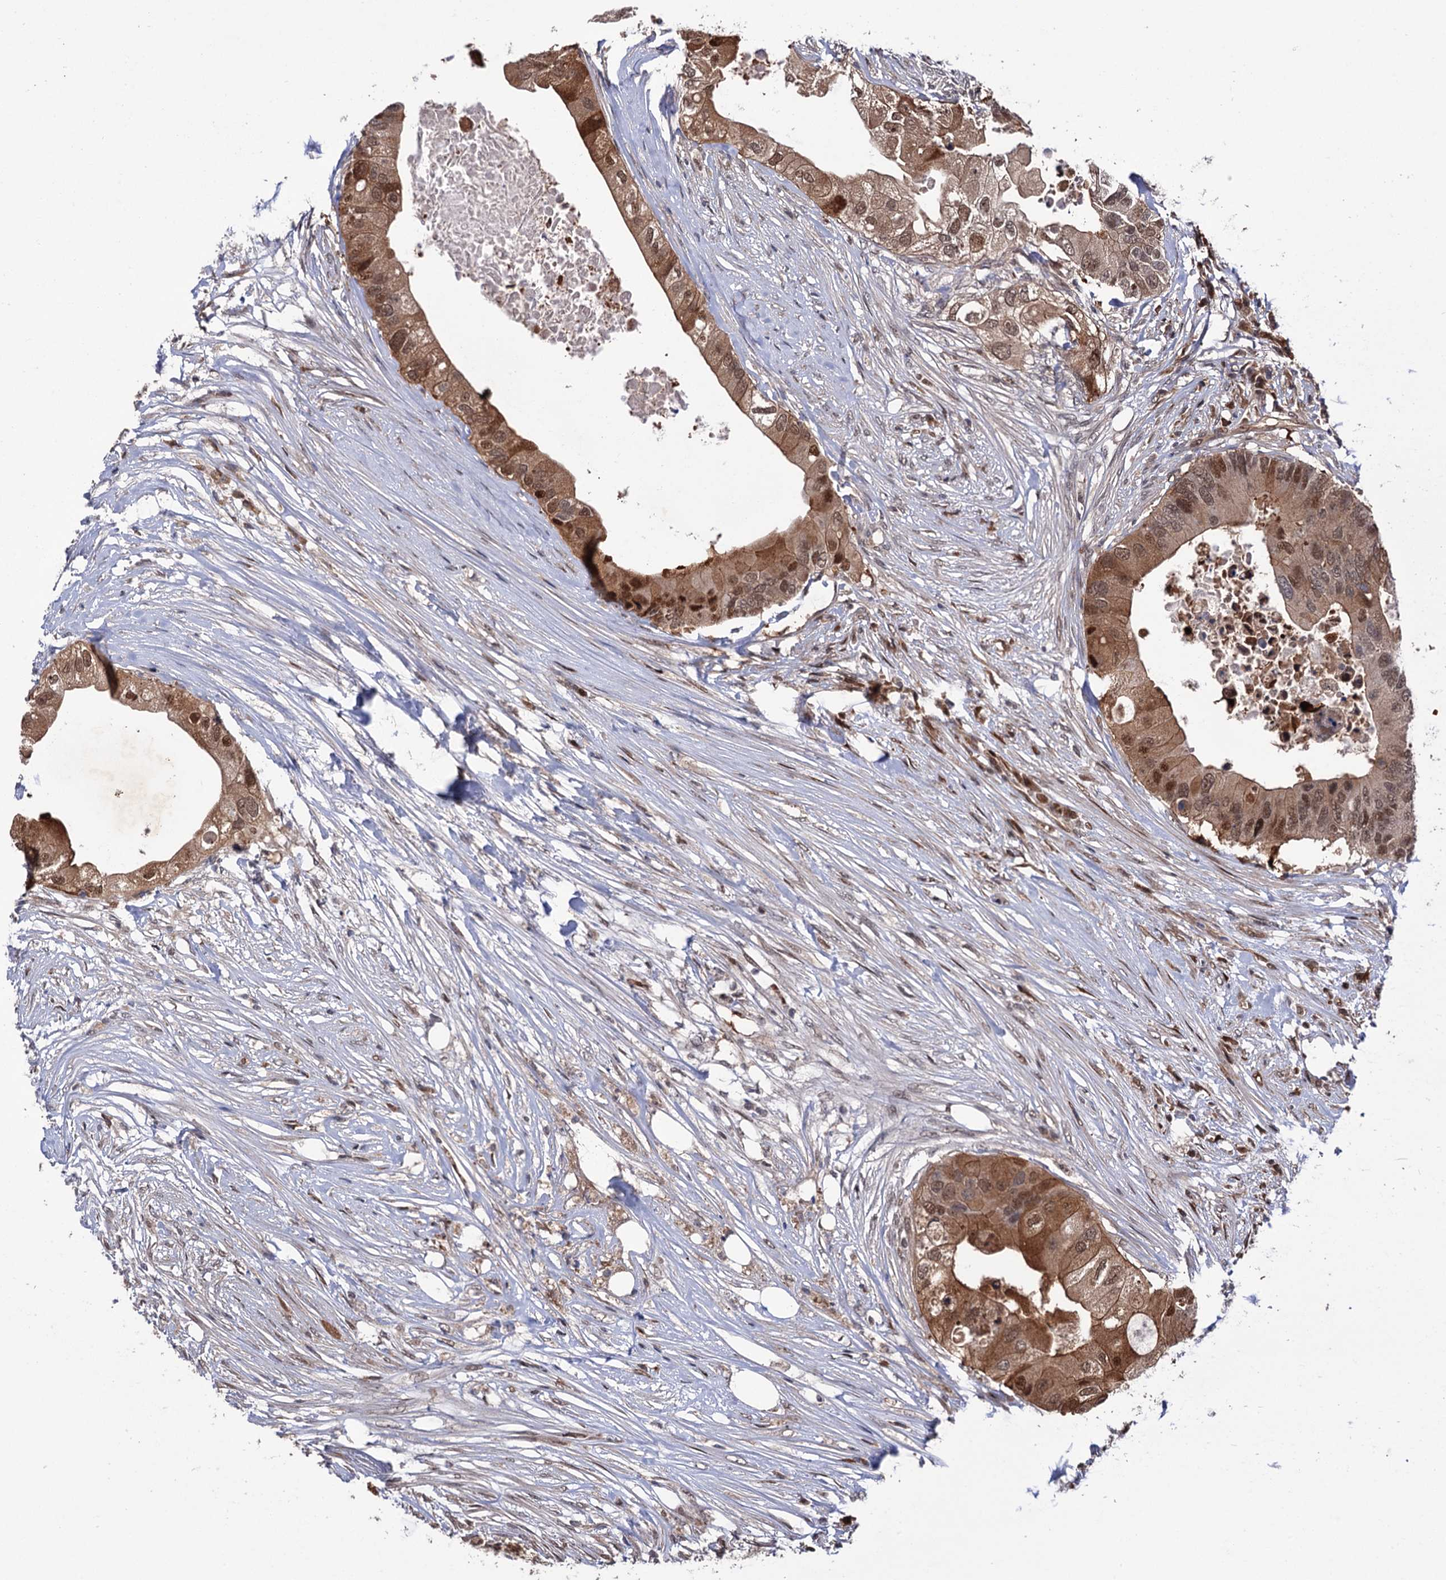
{"staining": {"intensity": "moderate", "quantity": ">75%", "location": "cytoplasmic/membranous,nuclear"}, "tissue": "colorectal cancer", "cell_type": "Tumor cells", "image_type": "cancer", "snomed": [{"axis": "morphology", "description": "Adenocarcinoma, NOS"}, {"axis": "topography", "description": "Colon"}], "caption": "Human adenocarcinoma (colorectal) stained for a protein (brown) demonstrates moderate cytoplasmic/membranous and nuclear positive positivity in approximately >75% of tumor cells.", "gene": "CDC23", "patient": {"sex": "male", "age": 71}}